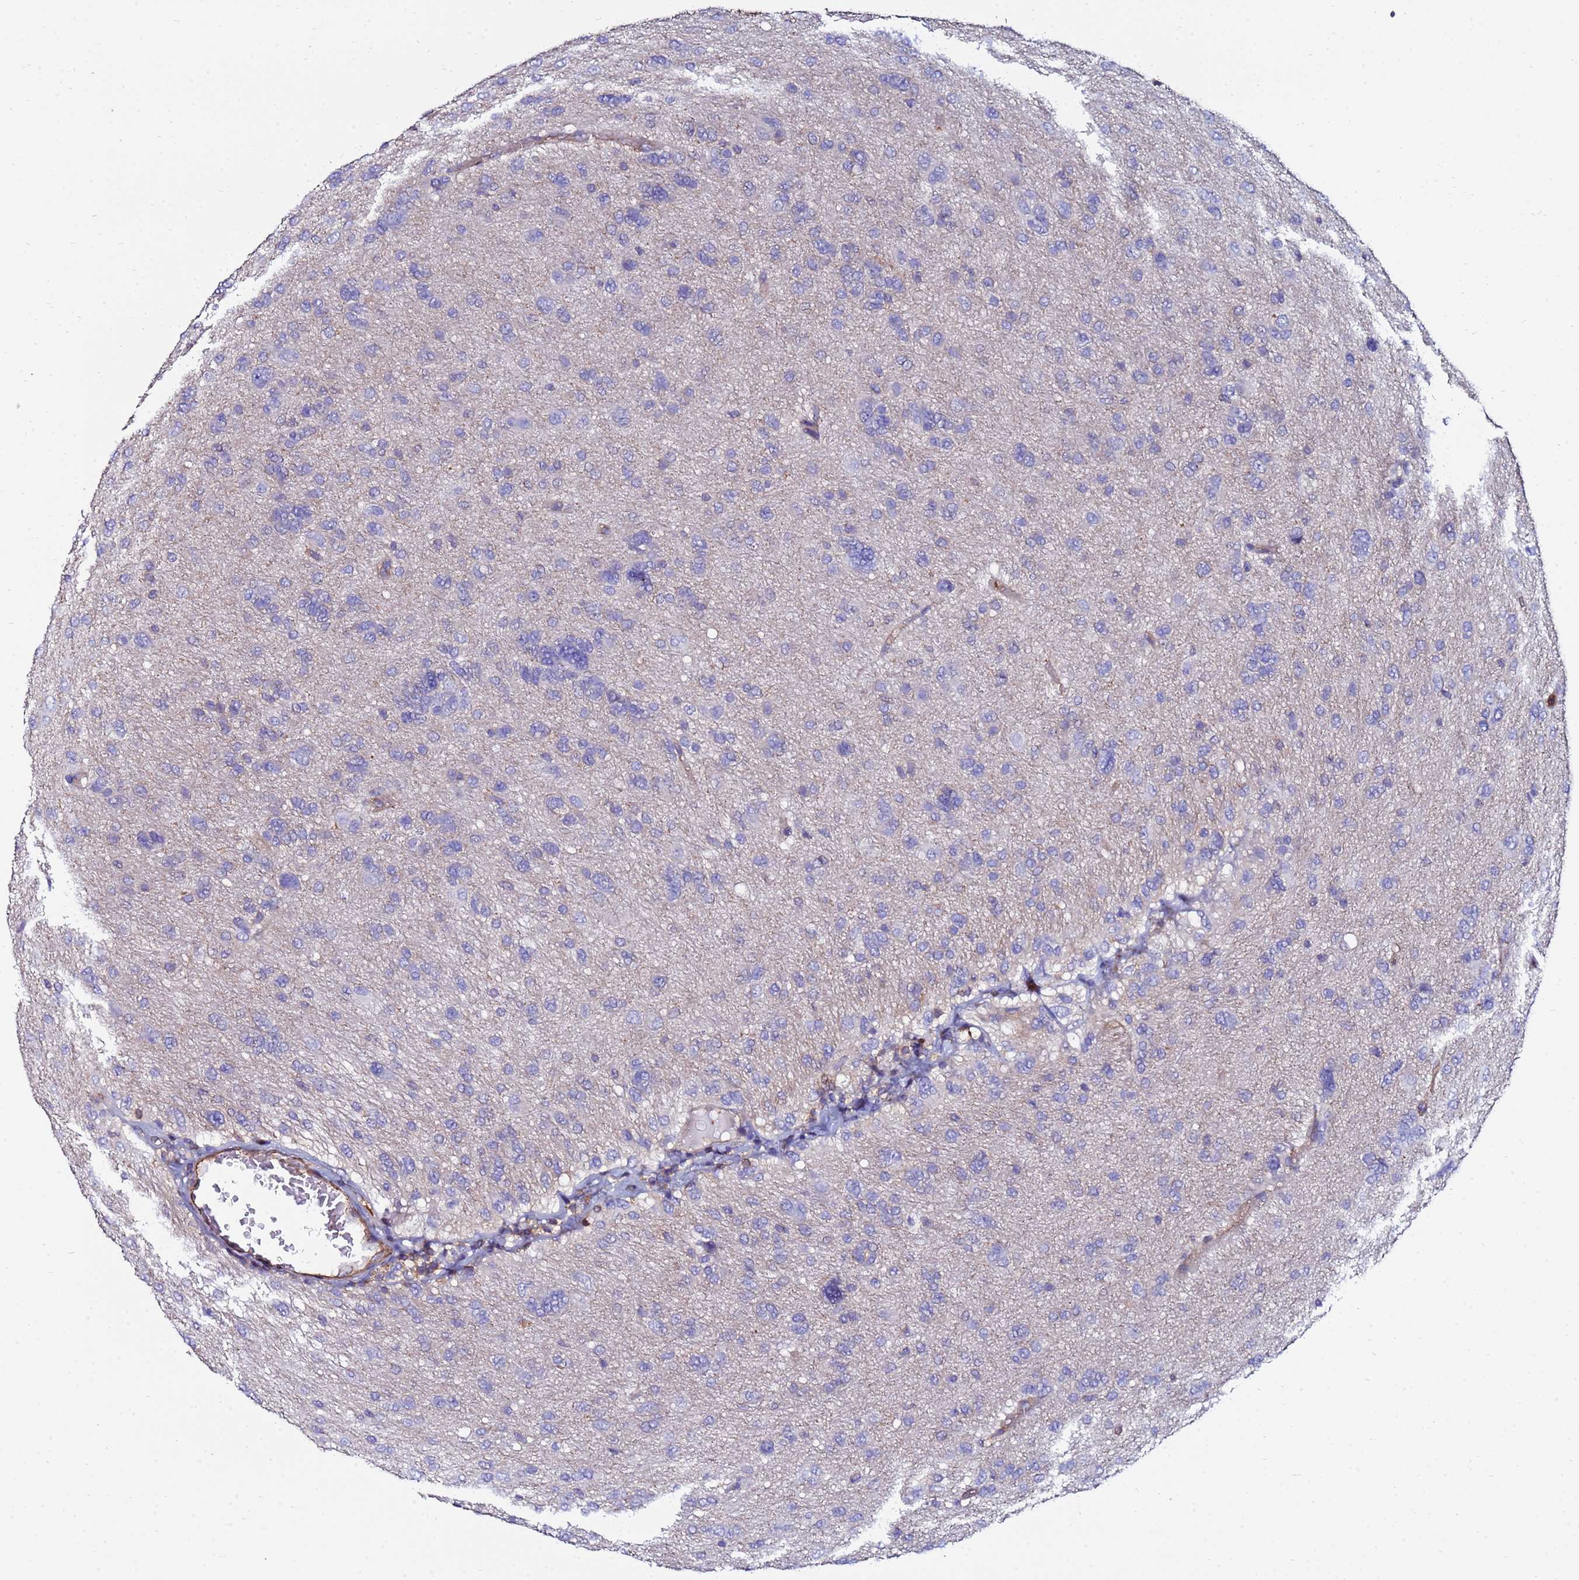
{"staining": {"intensity": "negative", "quantity": "none", "location": "none"}, "tissue": "glioma", "cell_type": "Tumor cells", "image_type": "cancer", "snomed": [{"axis": "morphology", "description": "Glioma, malignant, High grade"}, {"axis": "topography", "description": "Brain"}], "caption": "Human malignant high-grade glioma stained for a protein using IHC reveals no positivity in tumor cells.", "gene": "POTEE", "patient": {"sex": "female", "age": 59}}